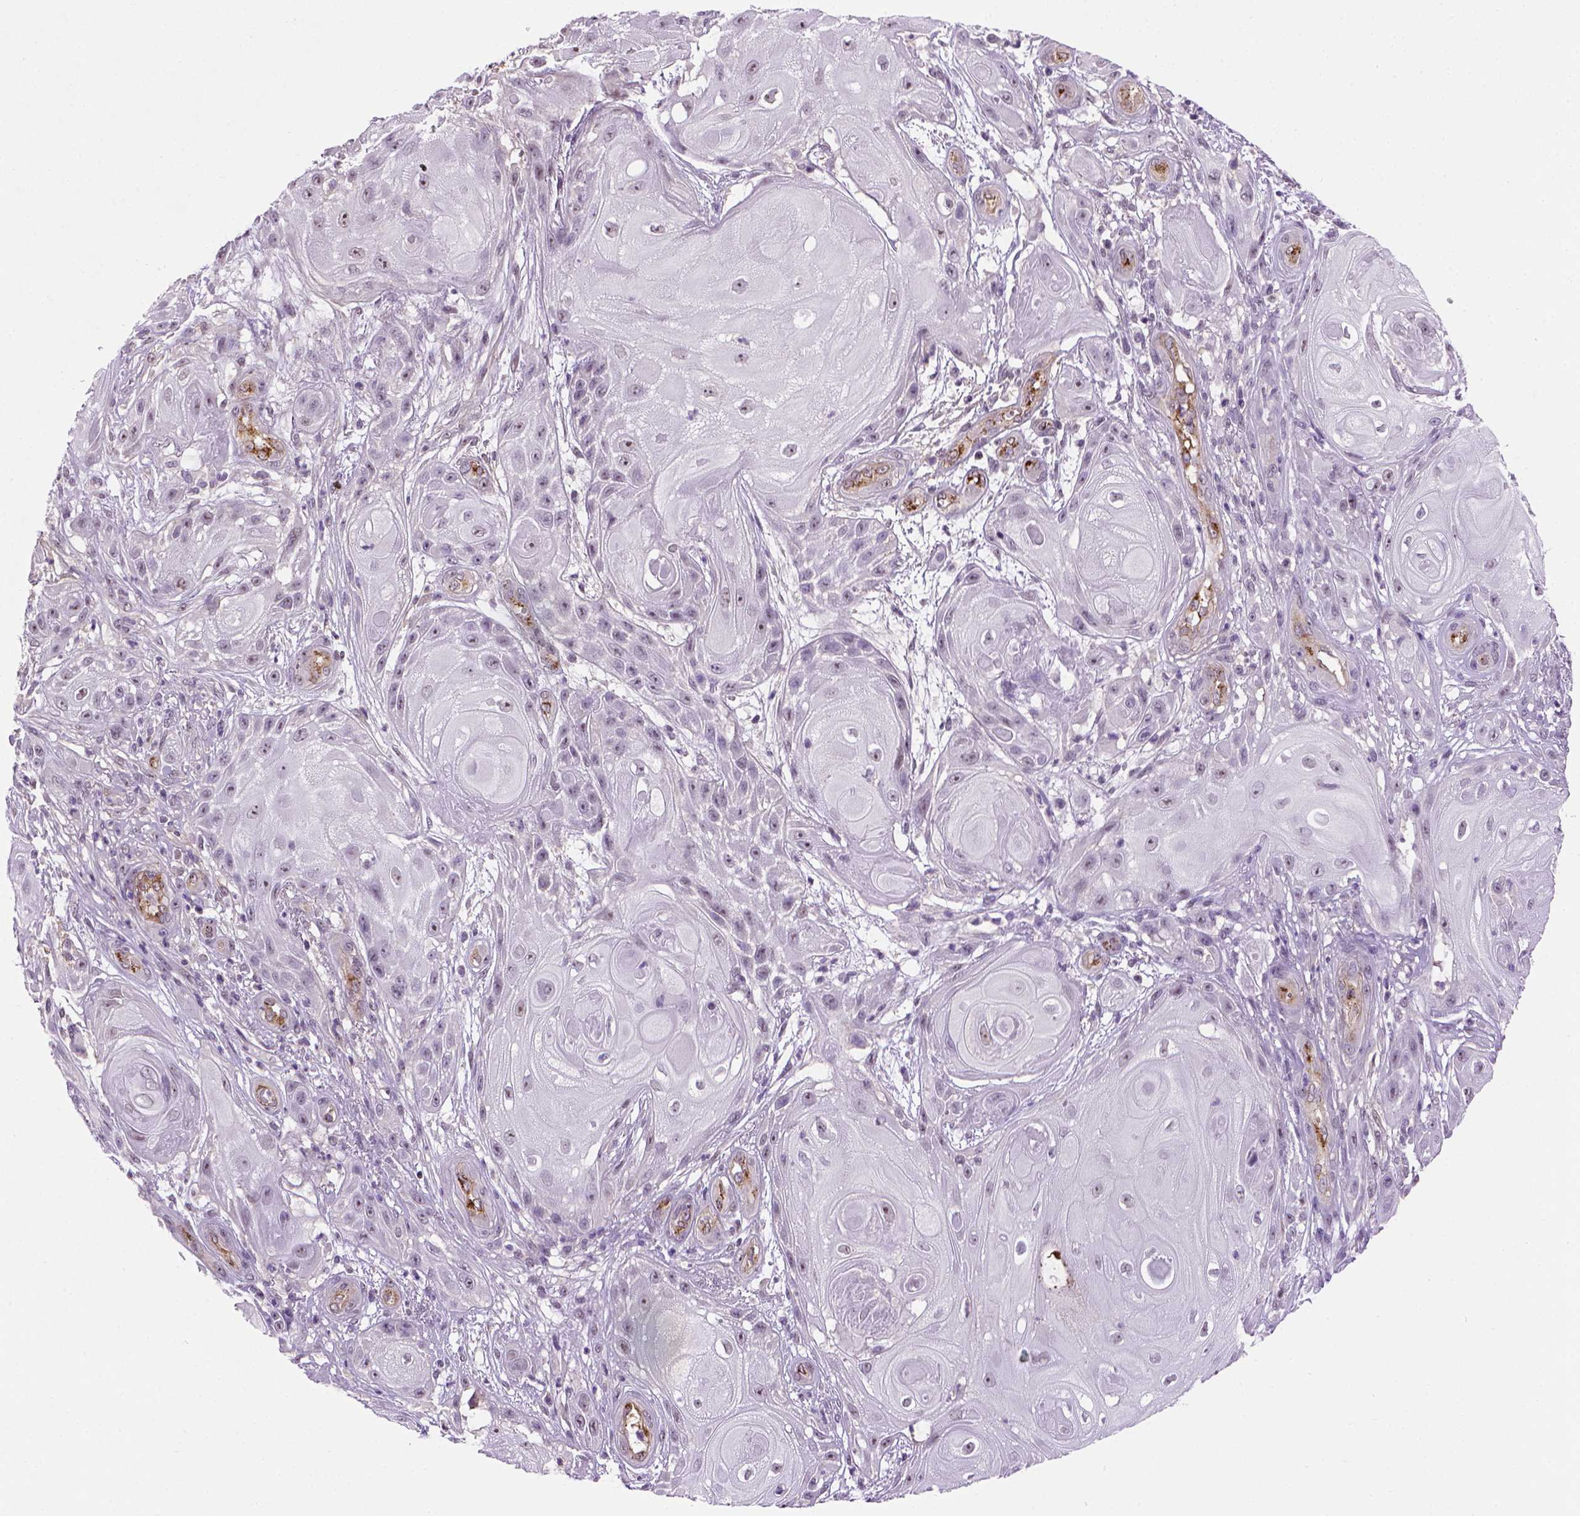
{"staining": {"intensity": "negative", "quantity": "none", "location": "none"}, "tissue": "skin cancer", "cell_type": "Tumor cells", "image_type": "cancer", "snomed": [{"axis": "morphology", "description": "Squamous cell carcinoma, NOS"}, {"axis": "topography", "description": "Skin"}], "caption": "Skin cancer was stained to show a protein in brown. There is no significant expression in tumor cells.", "gene": "VWF", "patient": {"sex": "male", "age": 62}}